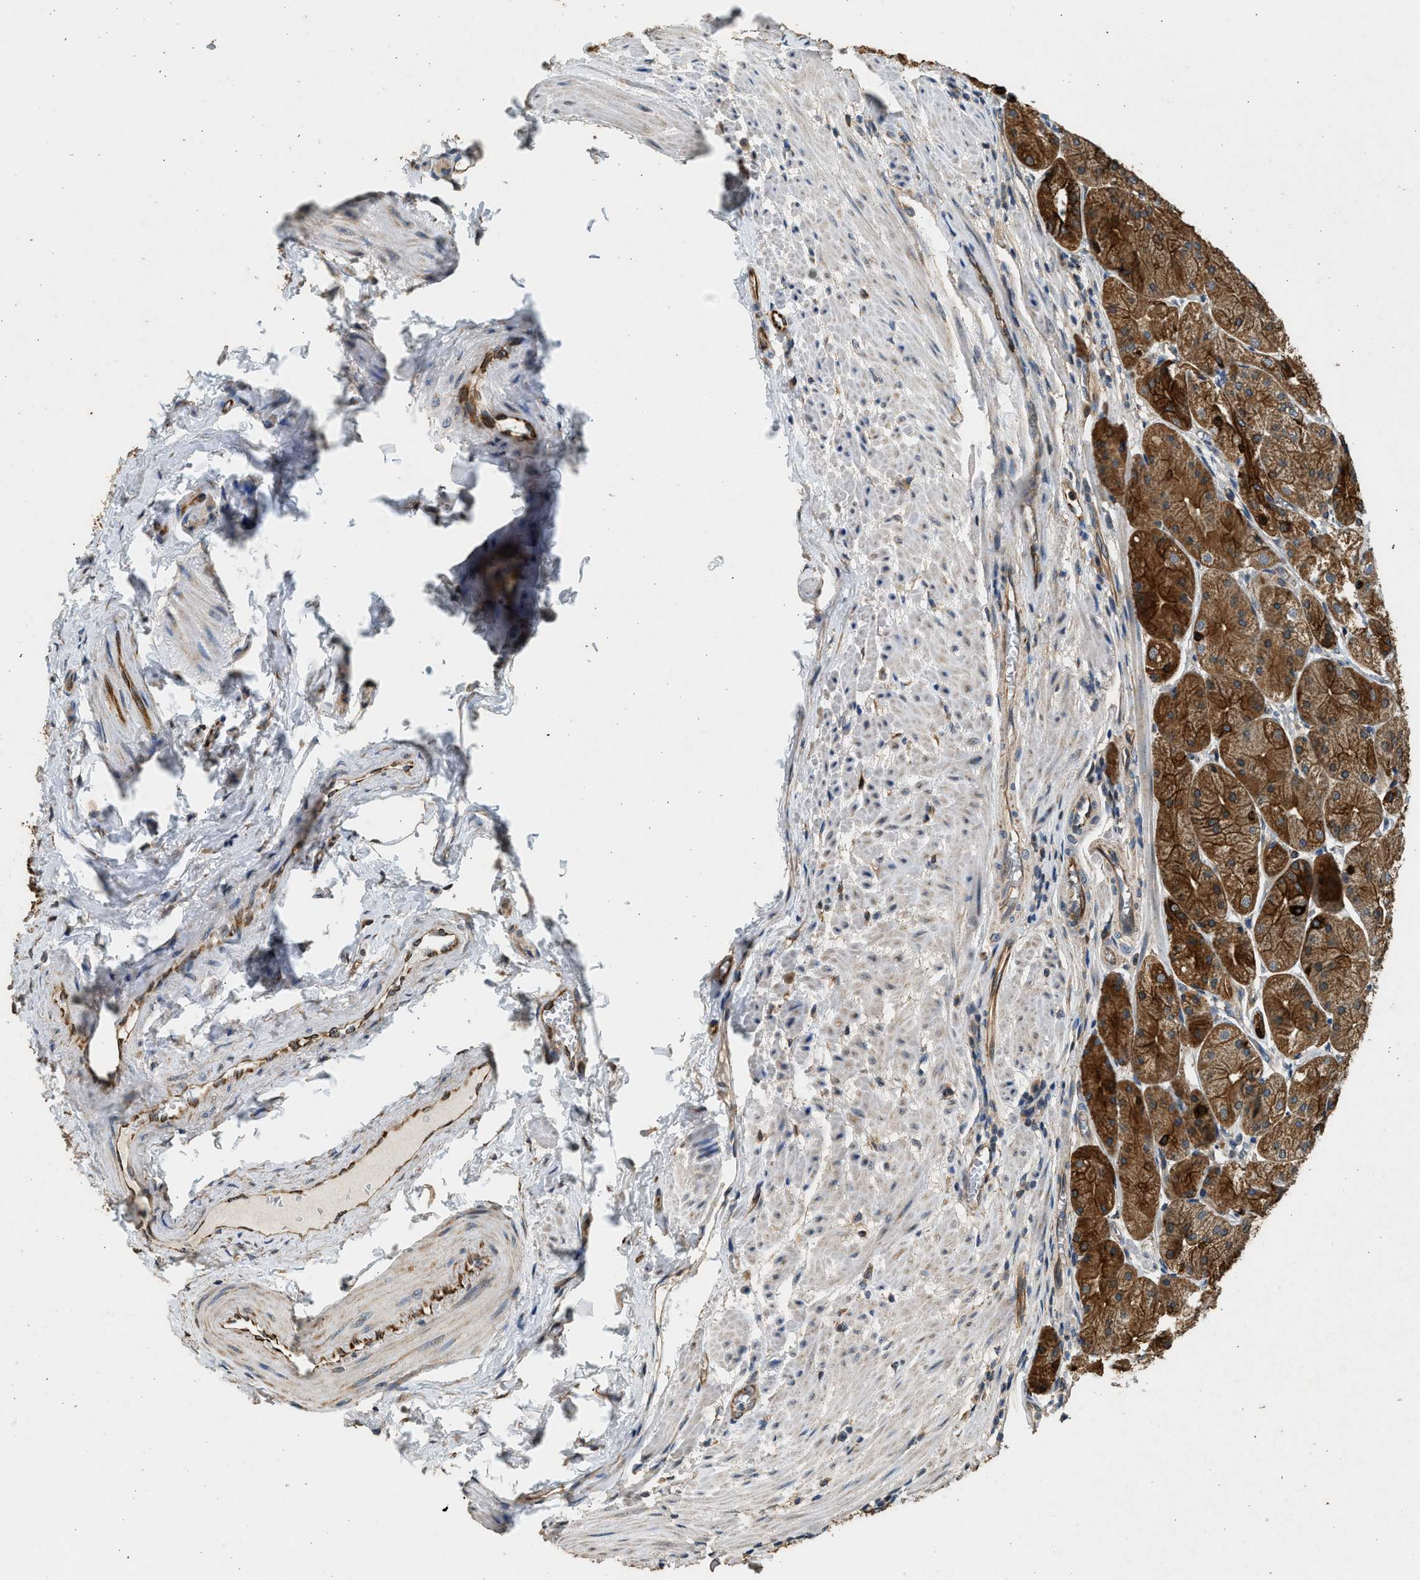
{"staining": {"intensity": "strong", "quantity": ">75%", "location": "cytoplasmic/membranous"}, "tissue": "stomach", "cell_type": "Glandular cells", "image_type": "normal", "snomed": [{"axis": "morphology", "description": "Normal tissue, NOS"}, {"axis": "topography", "description": "Stomach, upper"}], "caption": "This micrograph reveals normal stomach stained with IHC to label a protein in brown. The cytoplasmic/membranous of glandular cells show strong positivity for the protein. Nuclei are counter-stained blue.", "gene": "PCLO", "patient": {"sex": "male", "age": 72}}